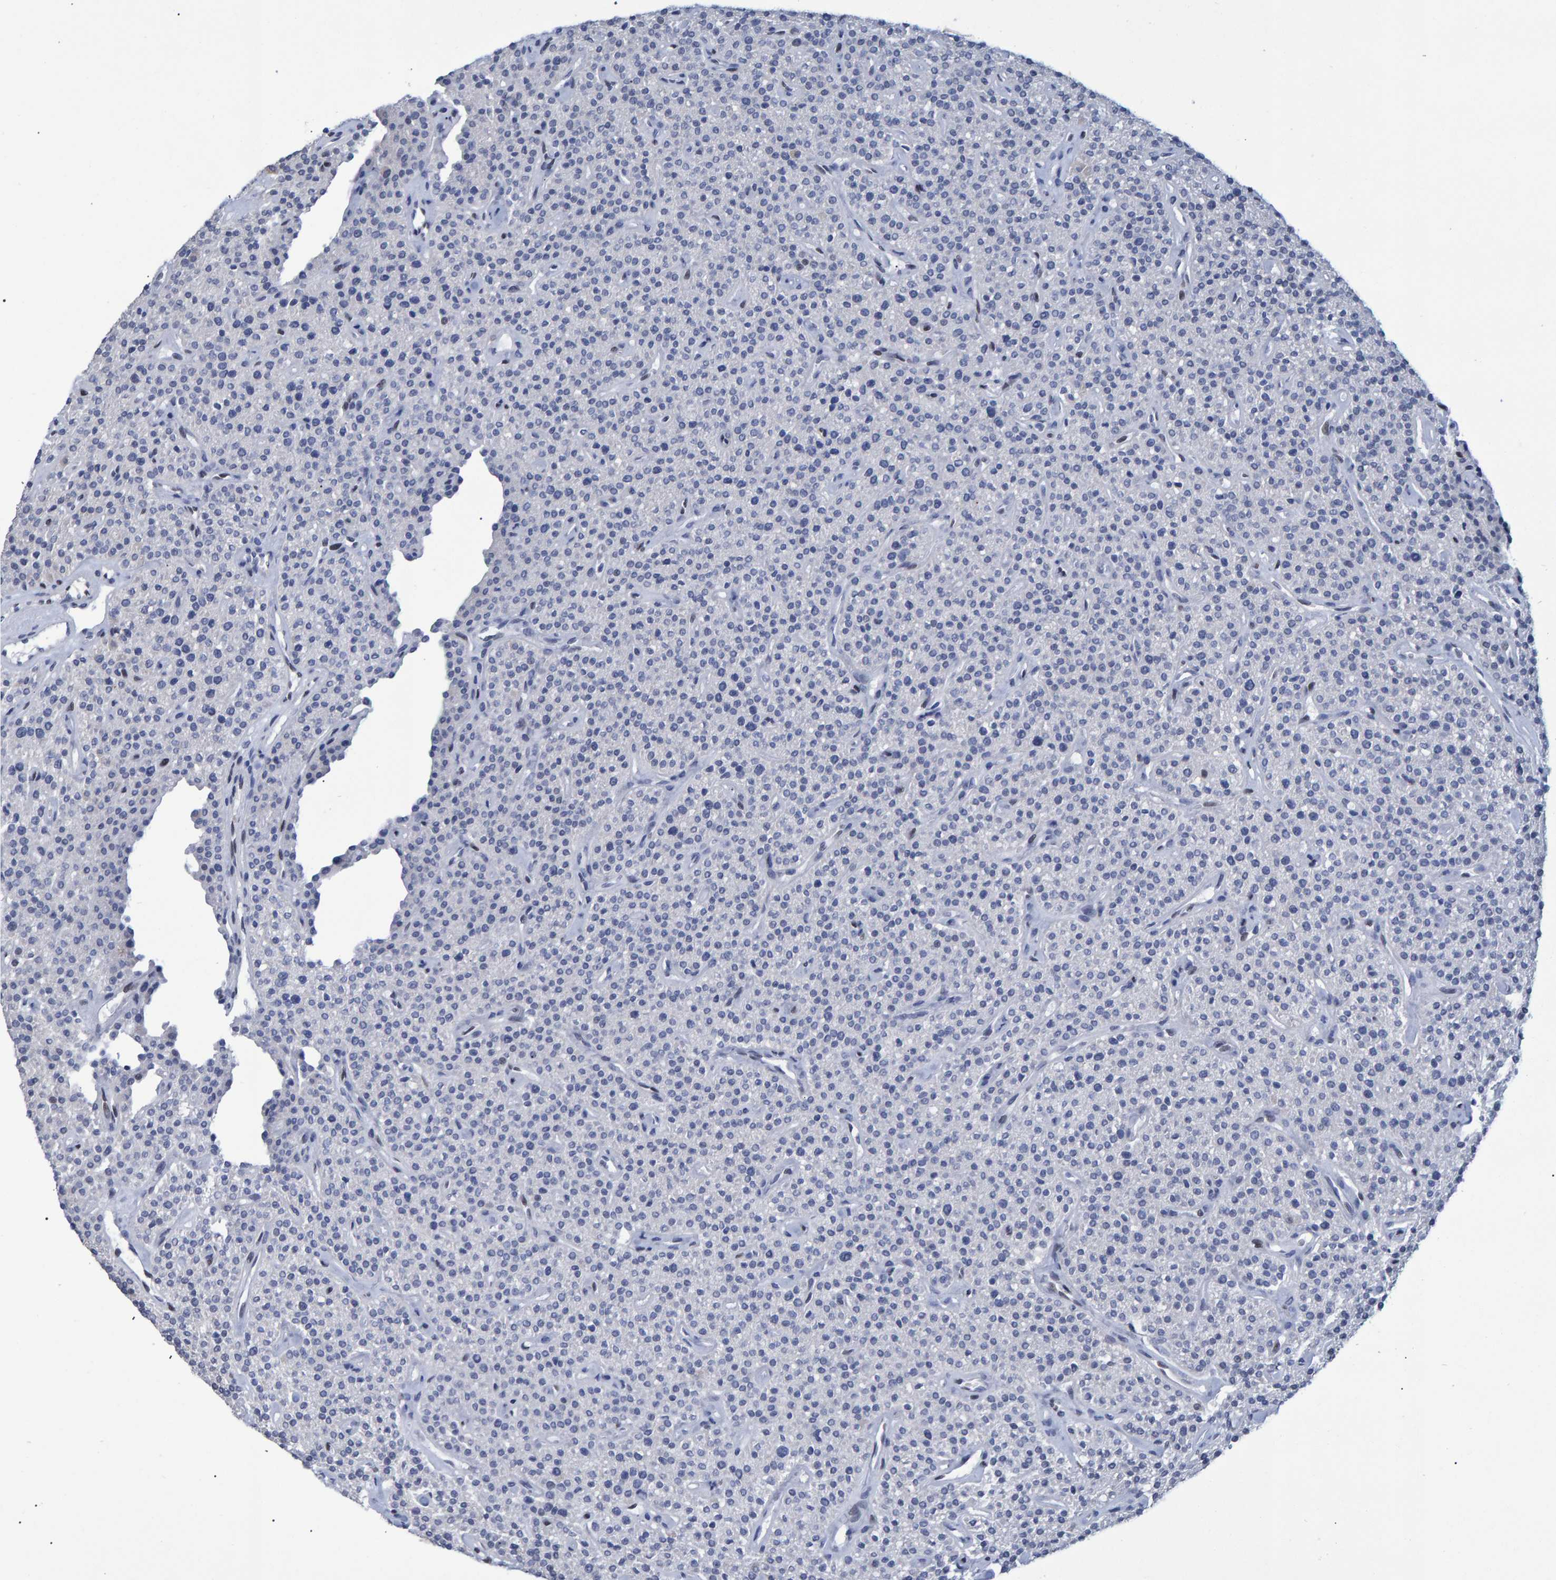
{"staining": {"intensity": "negative", "quantity": "none", "location": "none"}, "tissue": "parathyroid gland", "cell_type": "Glandular cells", "image_type": "normal", "snomed": [{"axis": "morphology", "description": "Normal tissue, NOS"}, {"axis": "topography", "description": "Parathyroid gland"}], "caption": "This histopathology image is of benign parathyroid gland stained with immunohistochemistry to label a protein in brown with the nuclei are counter-stained blue. There is no expression in glandular cells.", "gene": "QKI", "patient": {"sex": "male", "age": 46}}